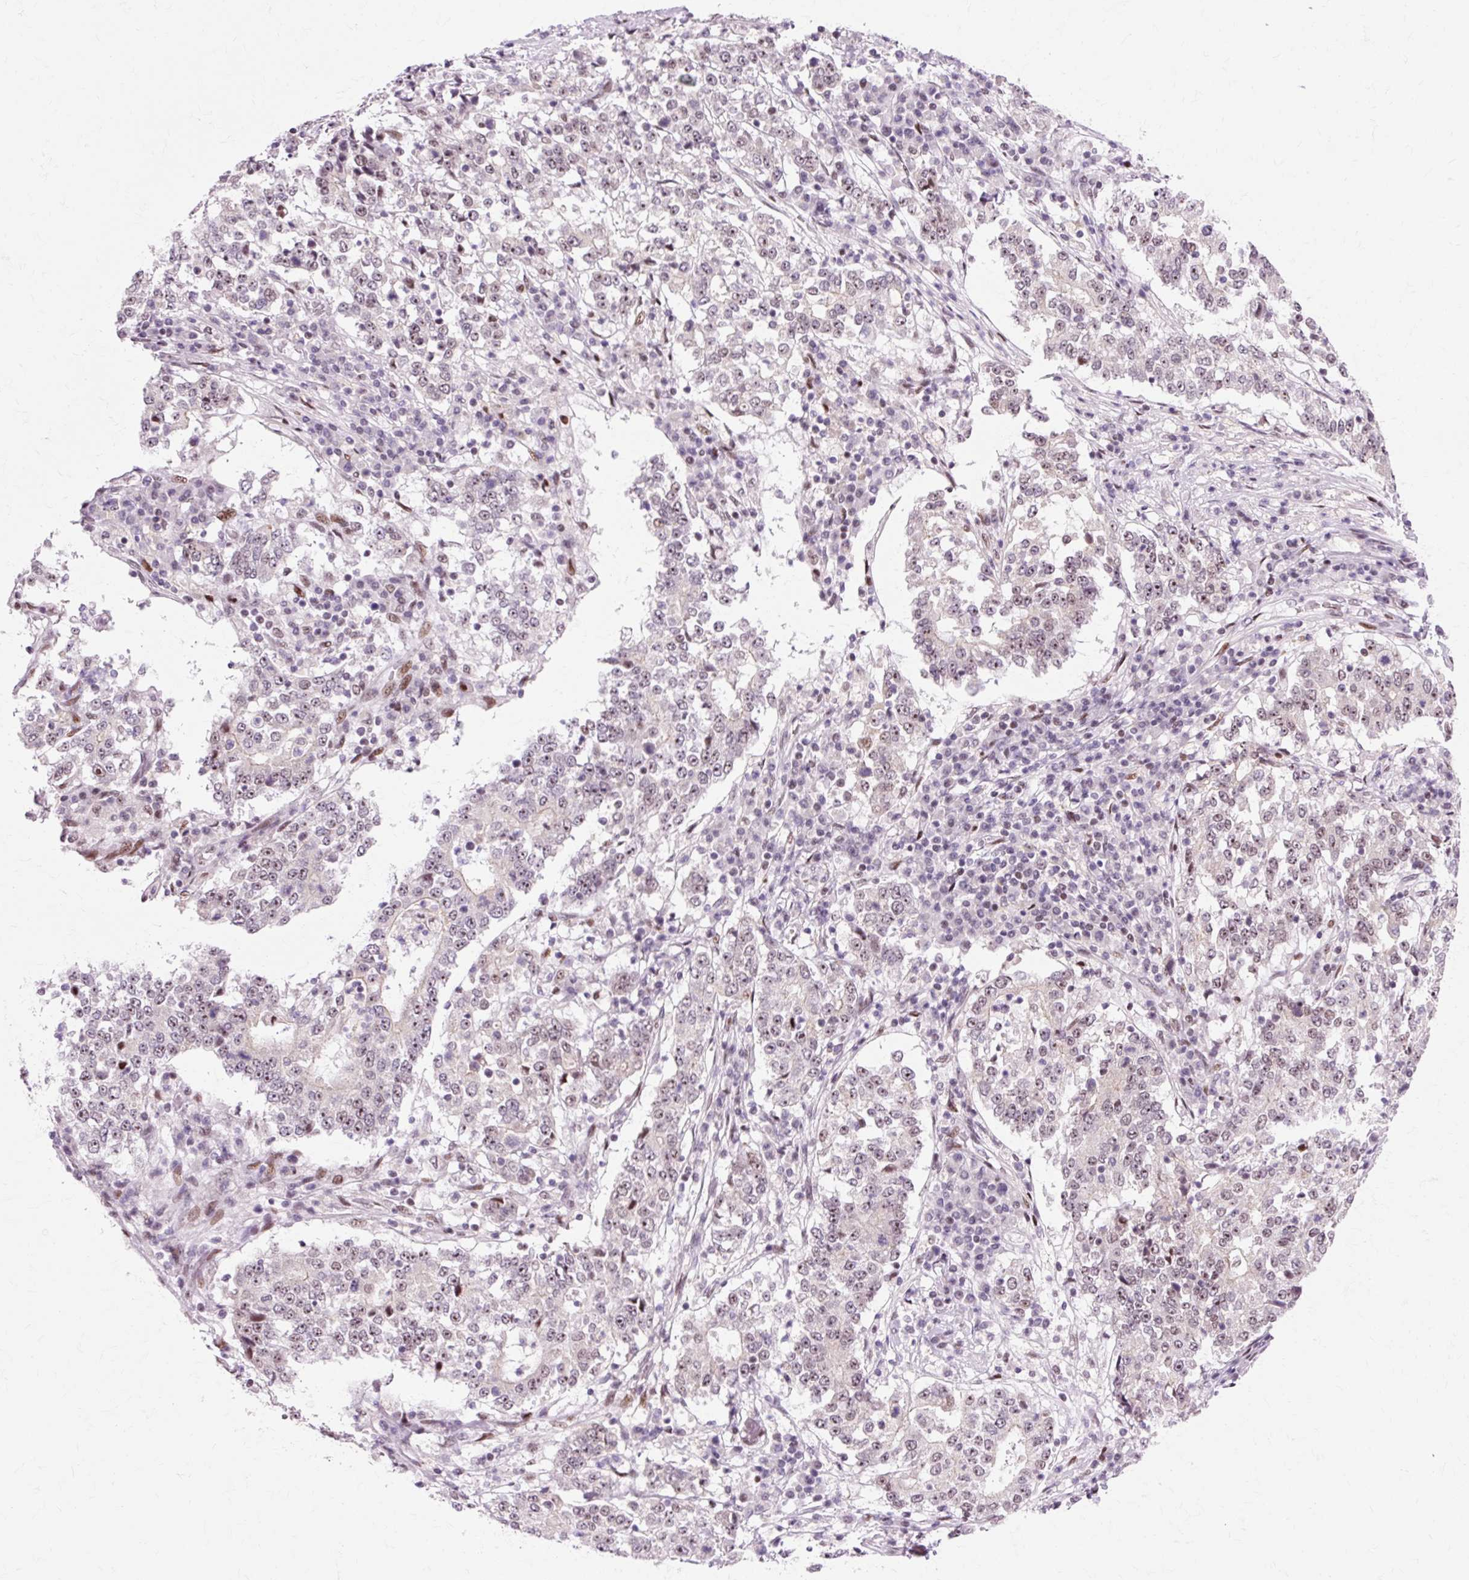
{"staining": {"intensity": "weak", "quantity": "<25%", "location": "nuclear"}, "tissue": "stomach cancer", "cell_type": "Tumor cells", "image_type": "cancer", "snomed": [{"axis": "morphology", "description": "Adenocarcinoma, NOS"}, {"axis": "topography", "description": "Stomach"}], "caption": "Stomach cancer (adenocarcinoma) stained for a protein using immunohistochemistry (IHC) demonstrates no expression tumor cells.", "gene": "MACROD2", "patient": {"sex": "male", "age": 59}}